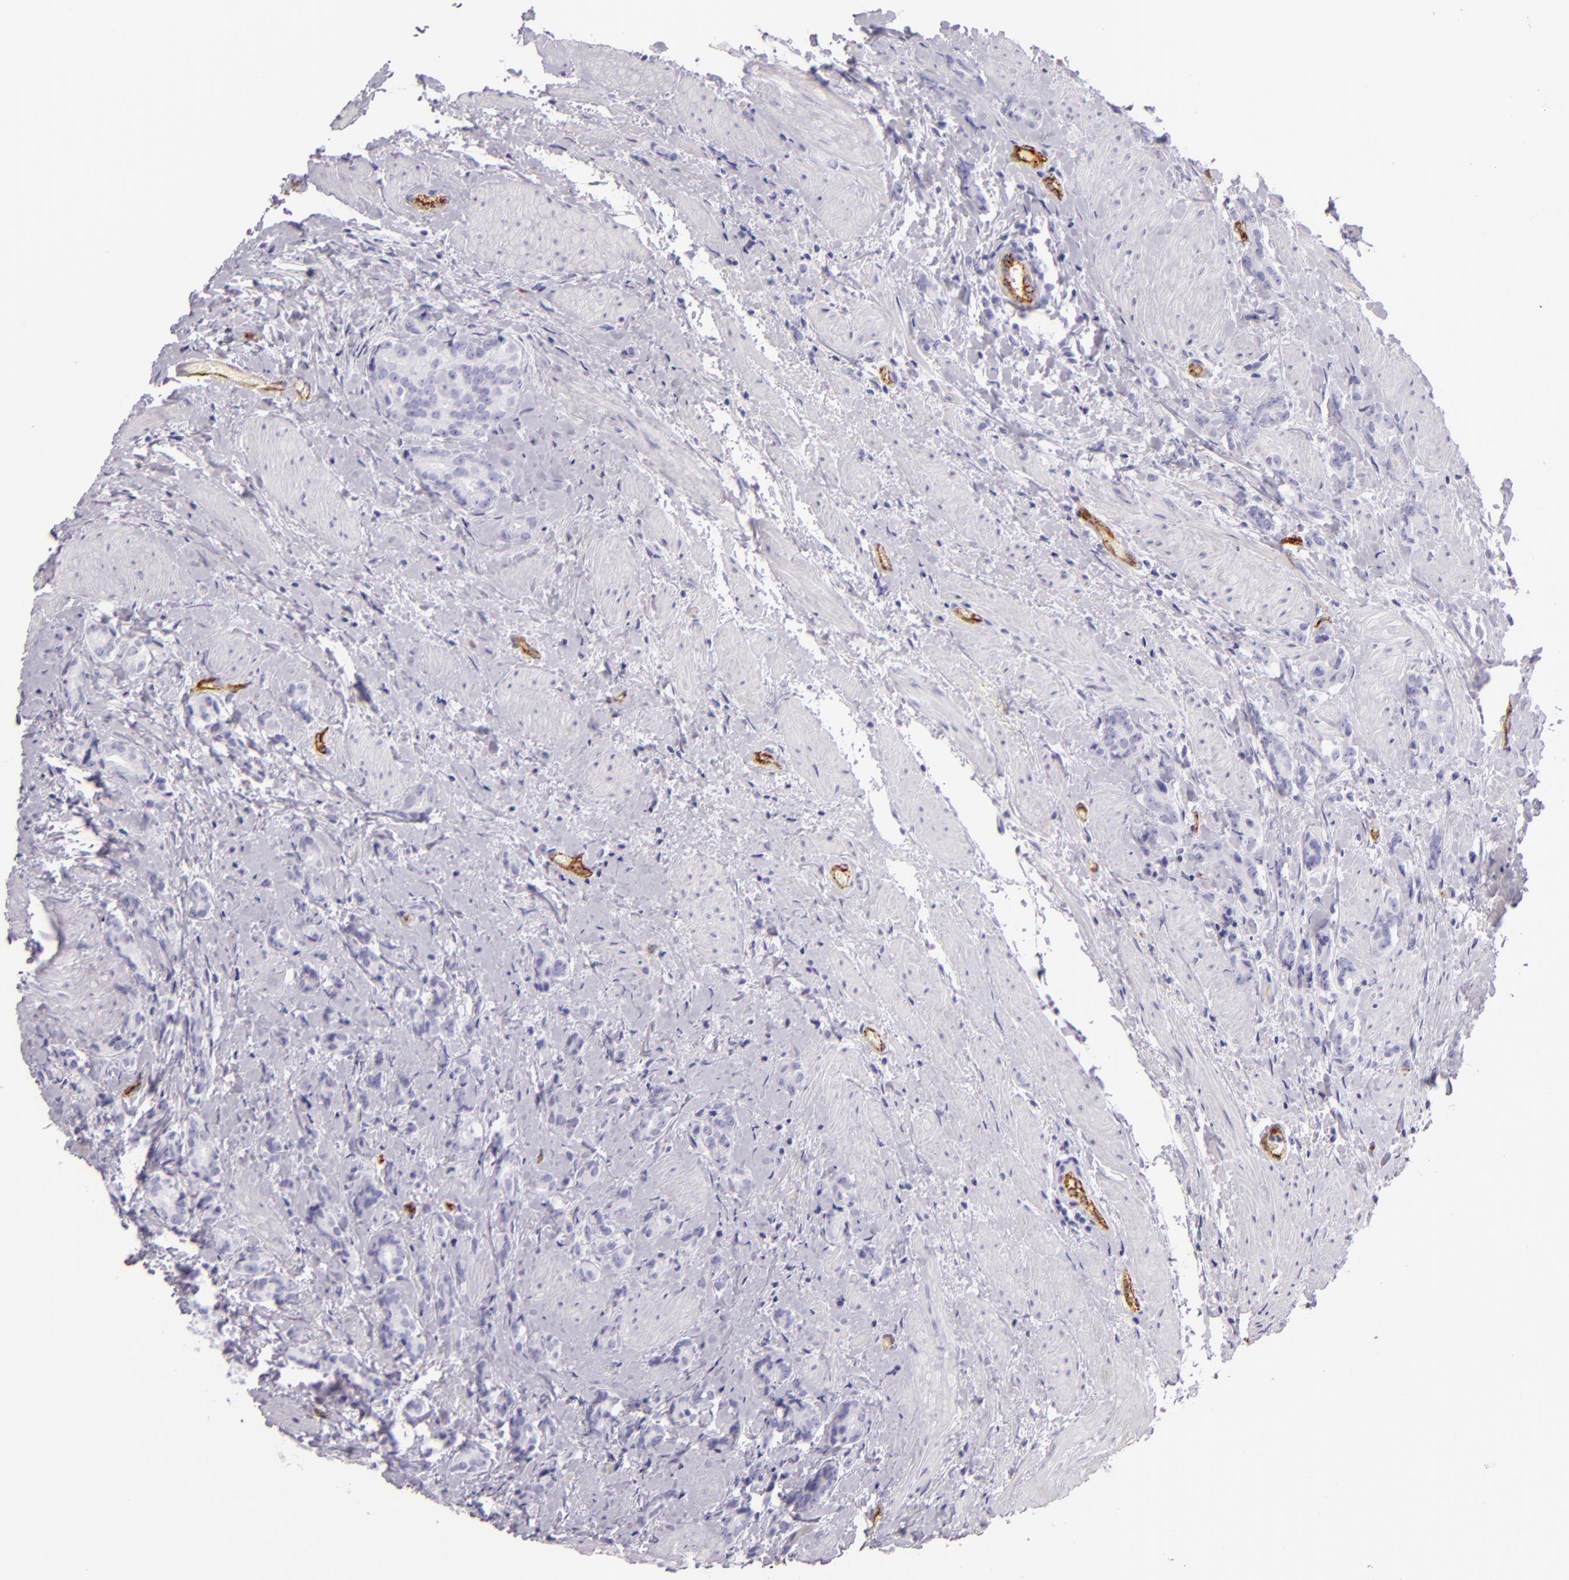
{"staining": {"intensity": "negative", "quantity": "none", "location": "none"}, "tissue": "prostate cancer", "cell_type": "Tumor cells", "image_type": "cancer", "snomed": [{"axis": "morphology", "description": "Adenocarcinoma, Medium grade"}, {"axis": "topography", "description": "Prostate"}], "caption": "An IHC histopathology image of prostate cancer (medium-grade adenocarcinoma) is shown. There is no staining in tumor cells of prostate cancer (medium-grade adenocarcinoma).", "gene": "SELP", "patient": {"sex": "male", "age": 59}}